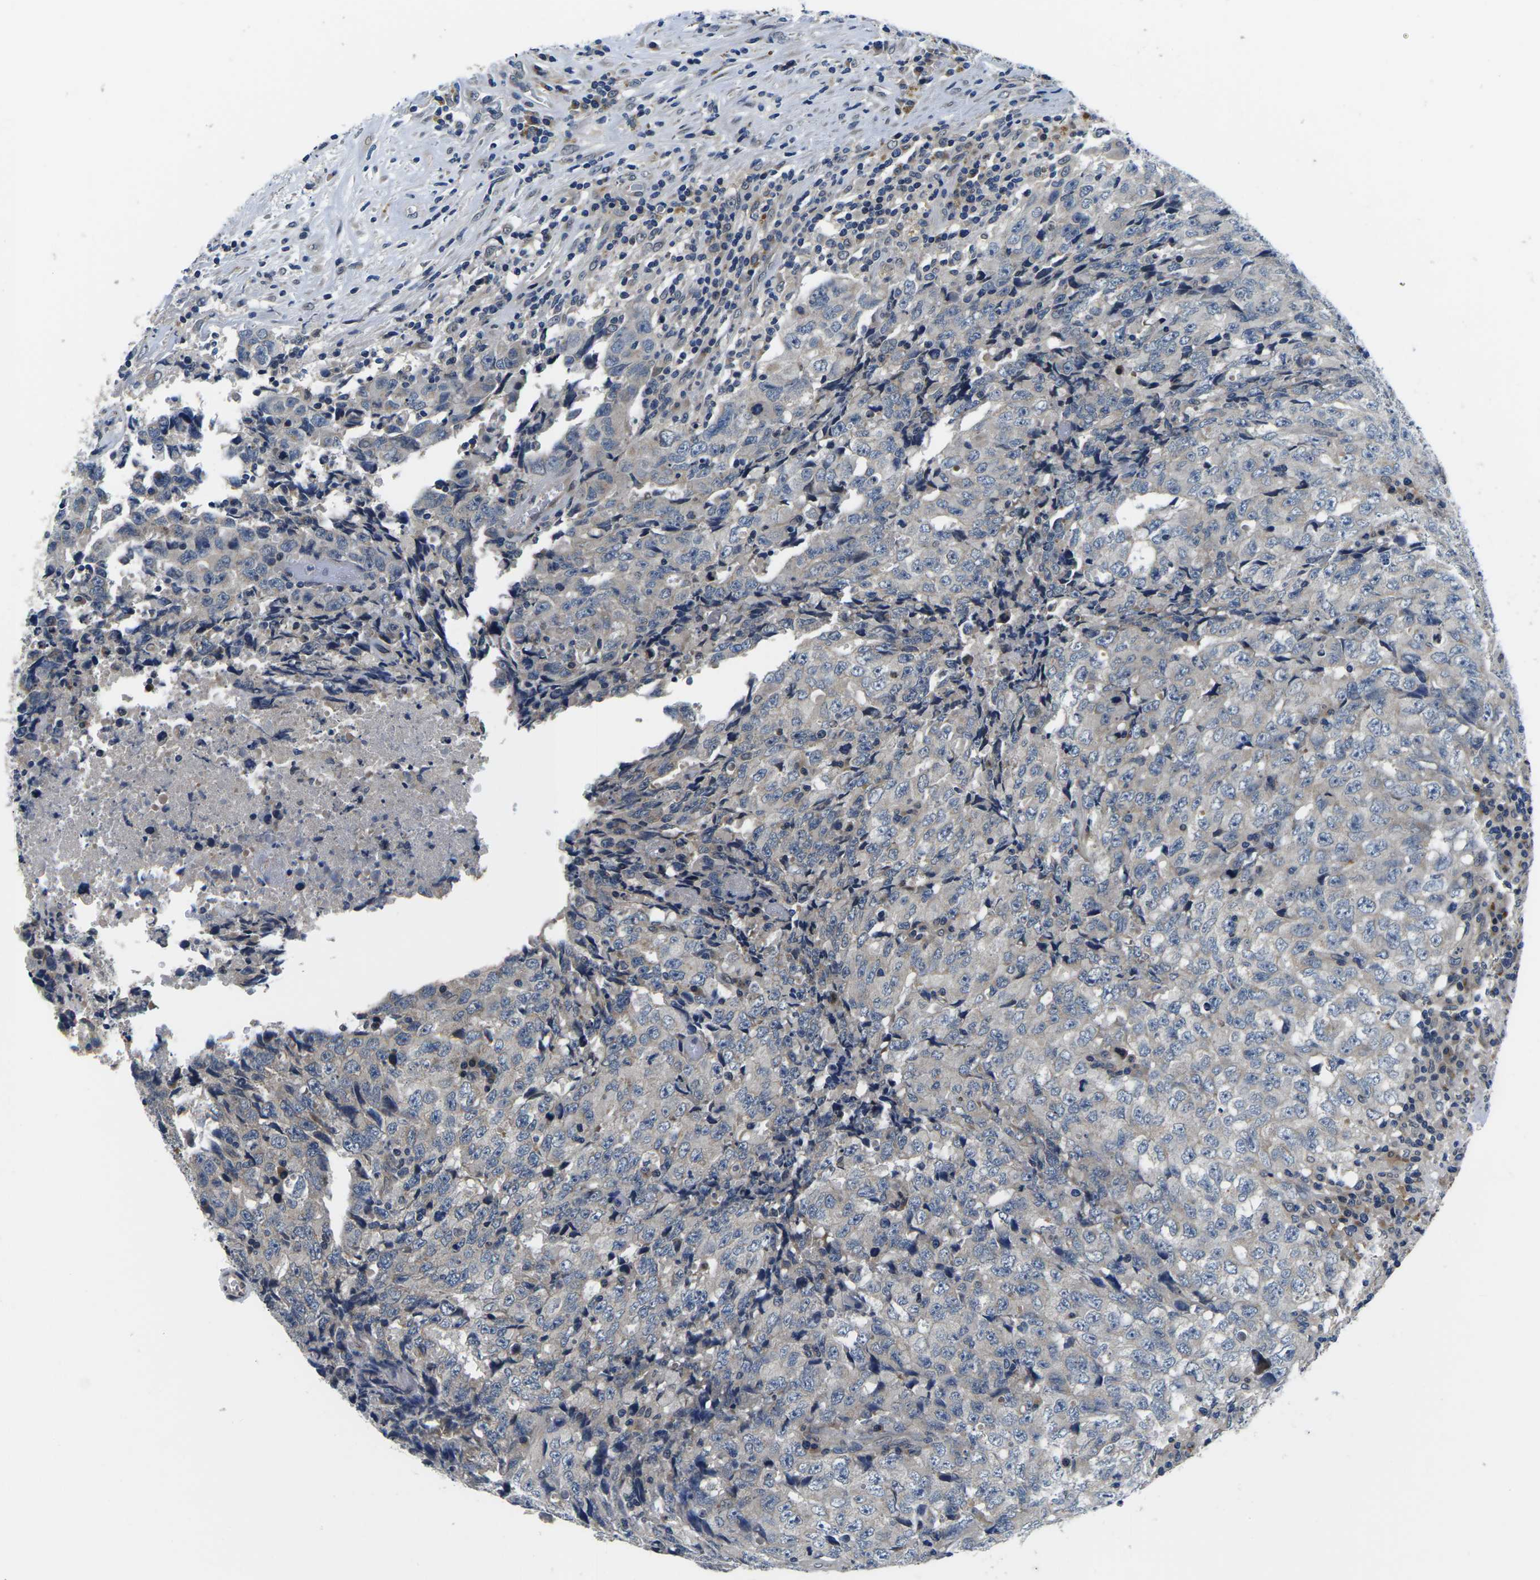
{"staining": {"intensity": "negative", "quantity": "none", "location": "none"}, "tissue": "testis cancer", "cell_type": "Tumor cells", "image_type": "cancer", "snomed": [{"axis": "morphology", "description": "Necrosis, NOS"}, {"axis": "morphology", "description": "Carcinoma, Embryonal, NOS"}, {"axis": "topography", "description": "Testis"}], "caption": "A photomicrograph of human testis embryonal carcinoma is negative for staining in tumor cells. (DAB immunohistochemistry with hematoxylin counter stain).", "gene": "SNX10", "patient": {"sex": "male", "age": 19}}